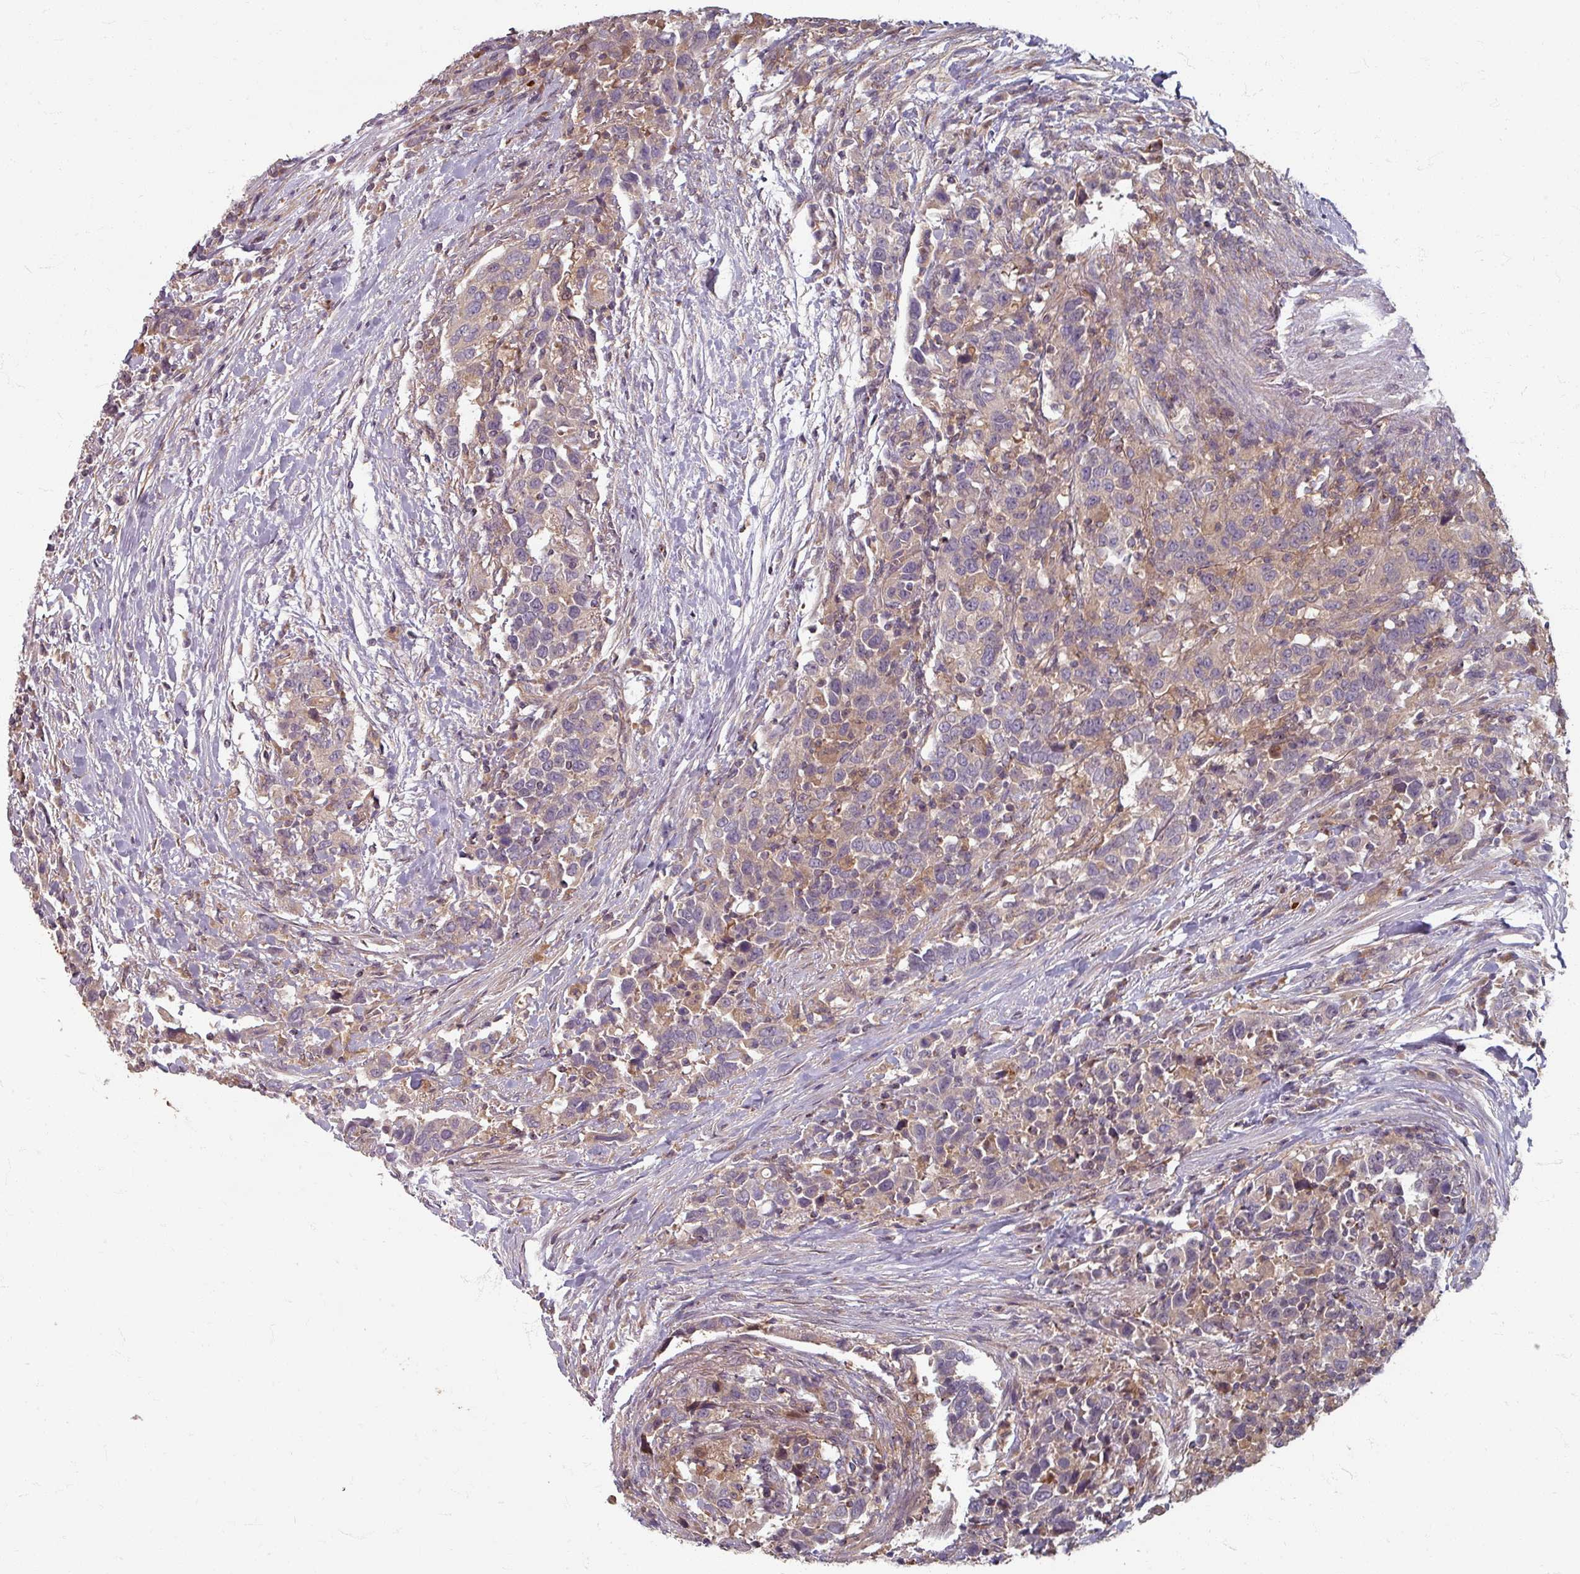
{"staining": {"intensity": "weak", "quantity": "<25%", "location": "cytoplasmic/membranous"}, "tissue": "urothelial cancer", "cell_type": "Tumor cells", "image_type": "cancer", "snomed": [{"axis": "morphology", "description": "Urothelial carcinoma, High grade"}, {"axis": "topography", "description": "Urinary bladder"}], "caption": "An image of urothelial cancer stained for a protein demonstrates no brown staining in tumor cells.", "gene": "STAM", "patient": {"sex": "male", "age": 61}}